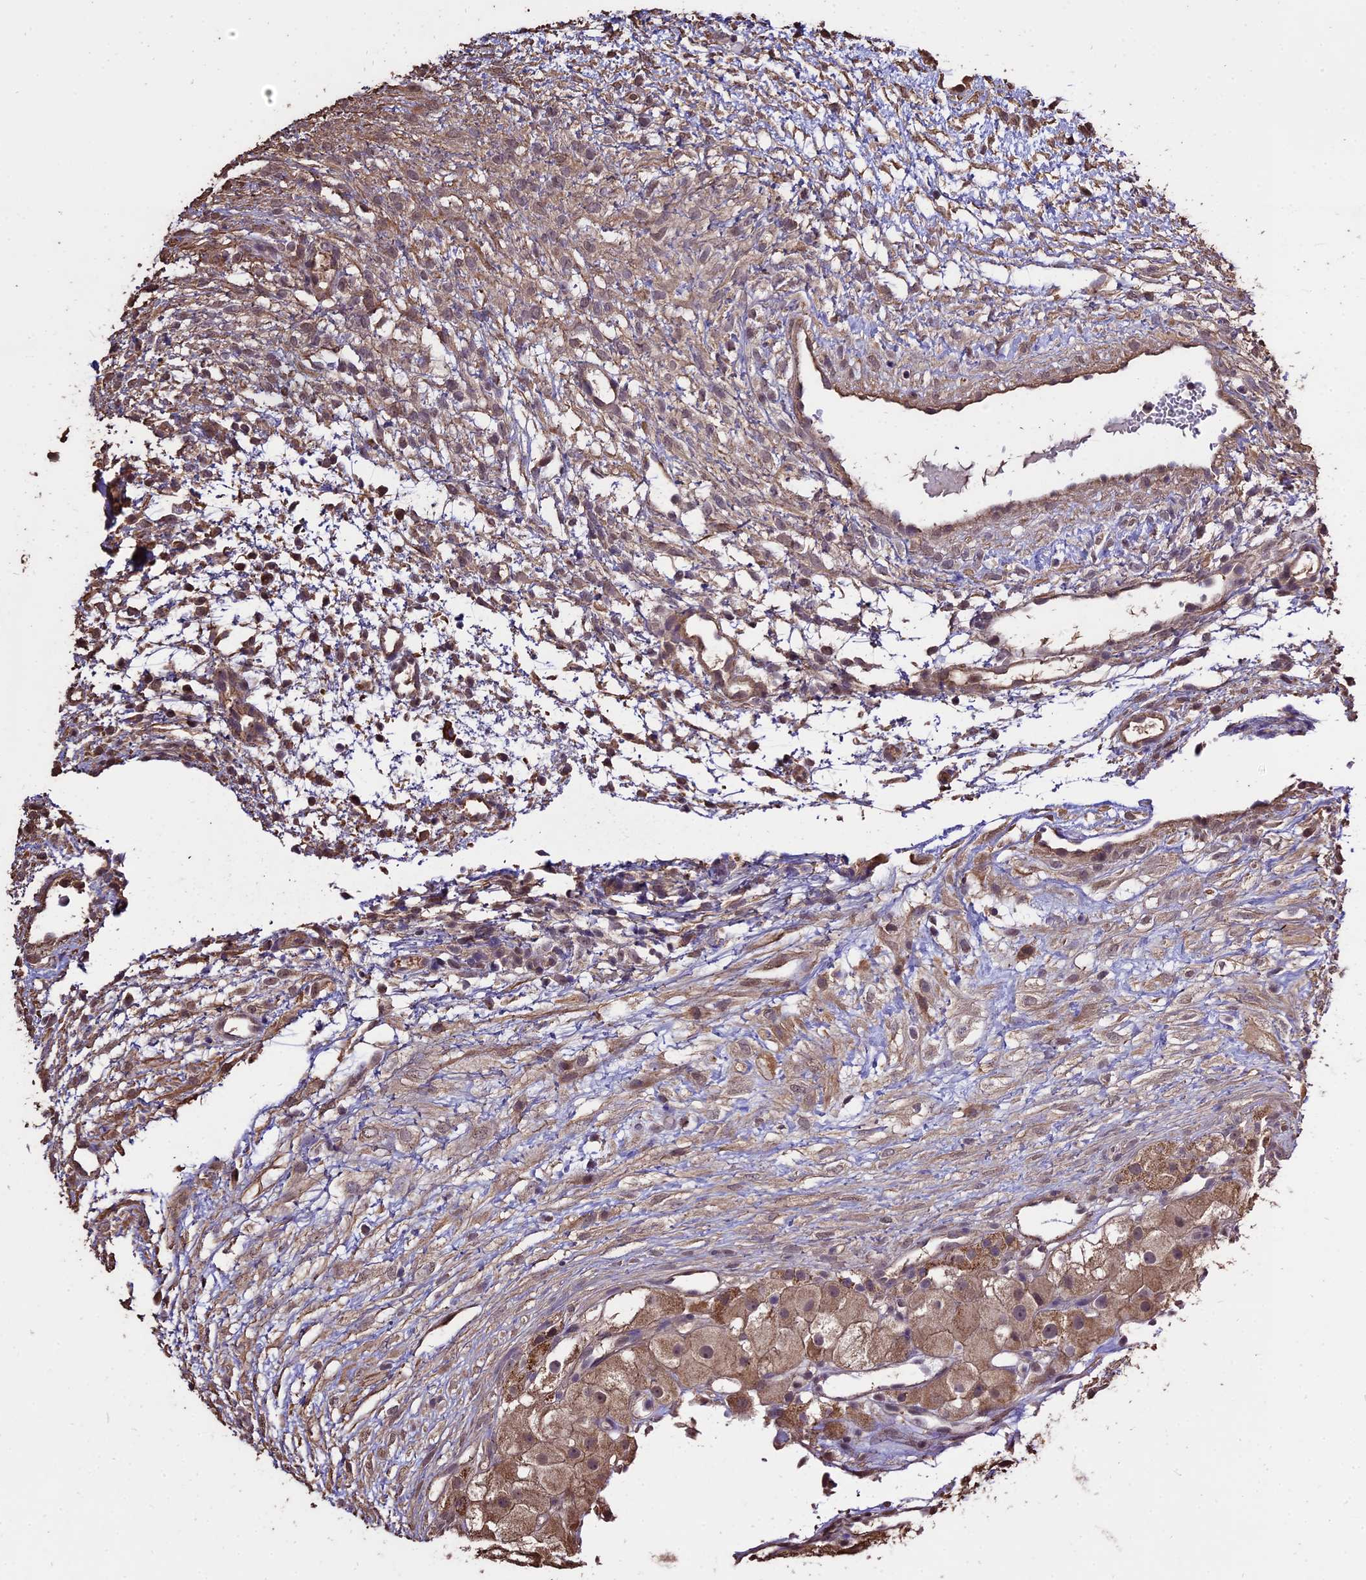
{"staining": {"intensity": "weak", "quantity": "<25%", "location": "cytoplasmic/membranous"}, "tissue": "ovary", "cell_type": "Ovarian stroma cells", "image_type": "normal", "snomed": [{"axis": "morphology", "description": "Normal tissue, NOS"}, {"axis": "morphology", "description": "Cyst, NOS"}, {"axis": "topography", "description": "Ovary"}], "caption": "The image reveals no significant positivity in ovarian stroma cells of ovary. (Brightfield microscopy of DAB immunohistochemistry (IHC) at high magnification).", "gene": "PGPEP1L", "patient": {"sex": "female", "age": 18}}